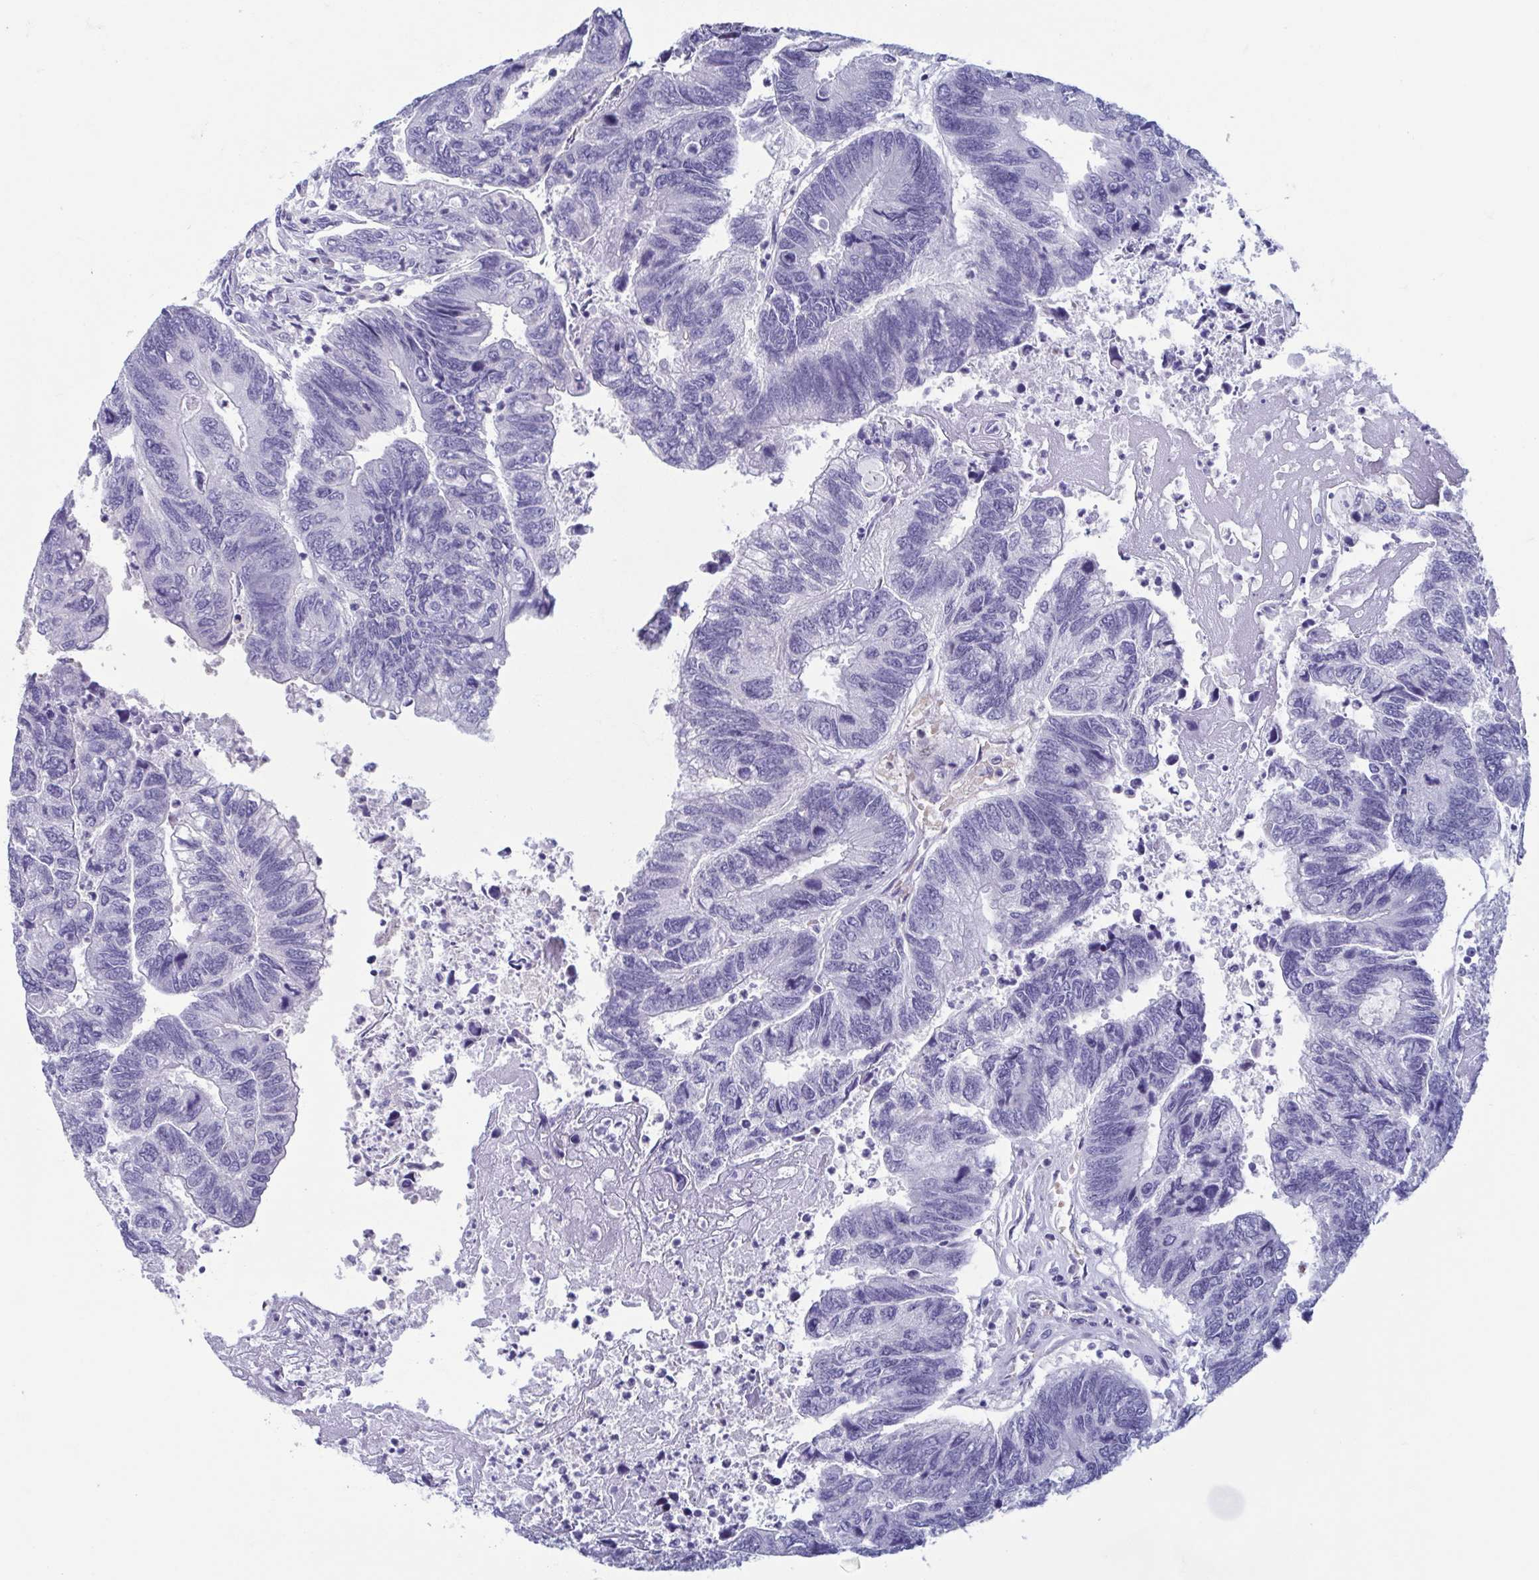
{"staining": {"intensity": "negative", "quantity": "none", "location": "none"}, "tissue": "colorectal cancer", "cell_type": "Tumor cells", "image_type": "cancer", "snomed": [{"axis": "morphology", "description": "Adenocarcinoma, NOS"}, {"axis": "topography", "description": "Colon"}], "caption": "This is an IHC micrograph of colorectal adenocarcinoma. There is no staining in tumor cells.", "gene": "MORC4", "patient": {"sex": "female", "age": 67}}